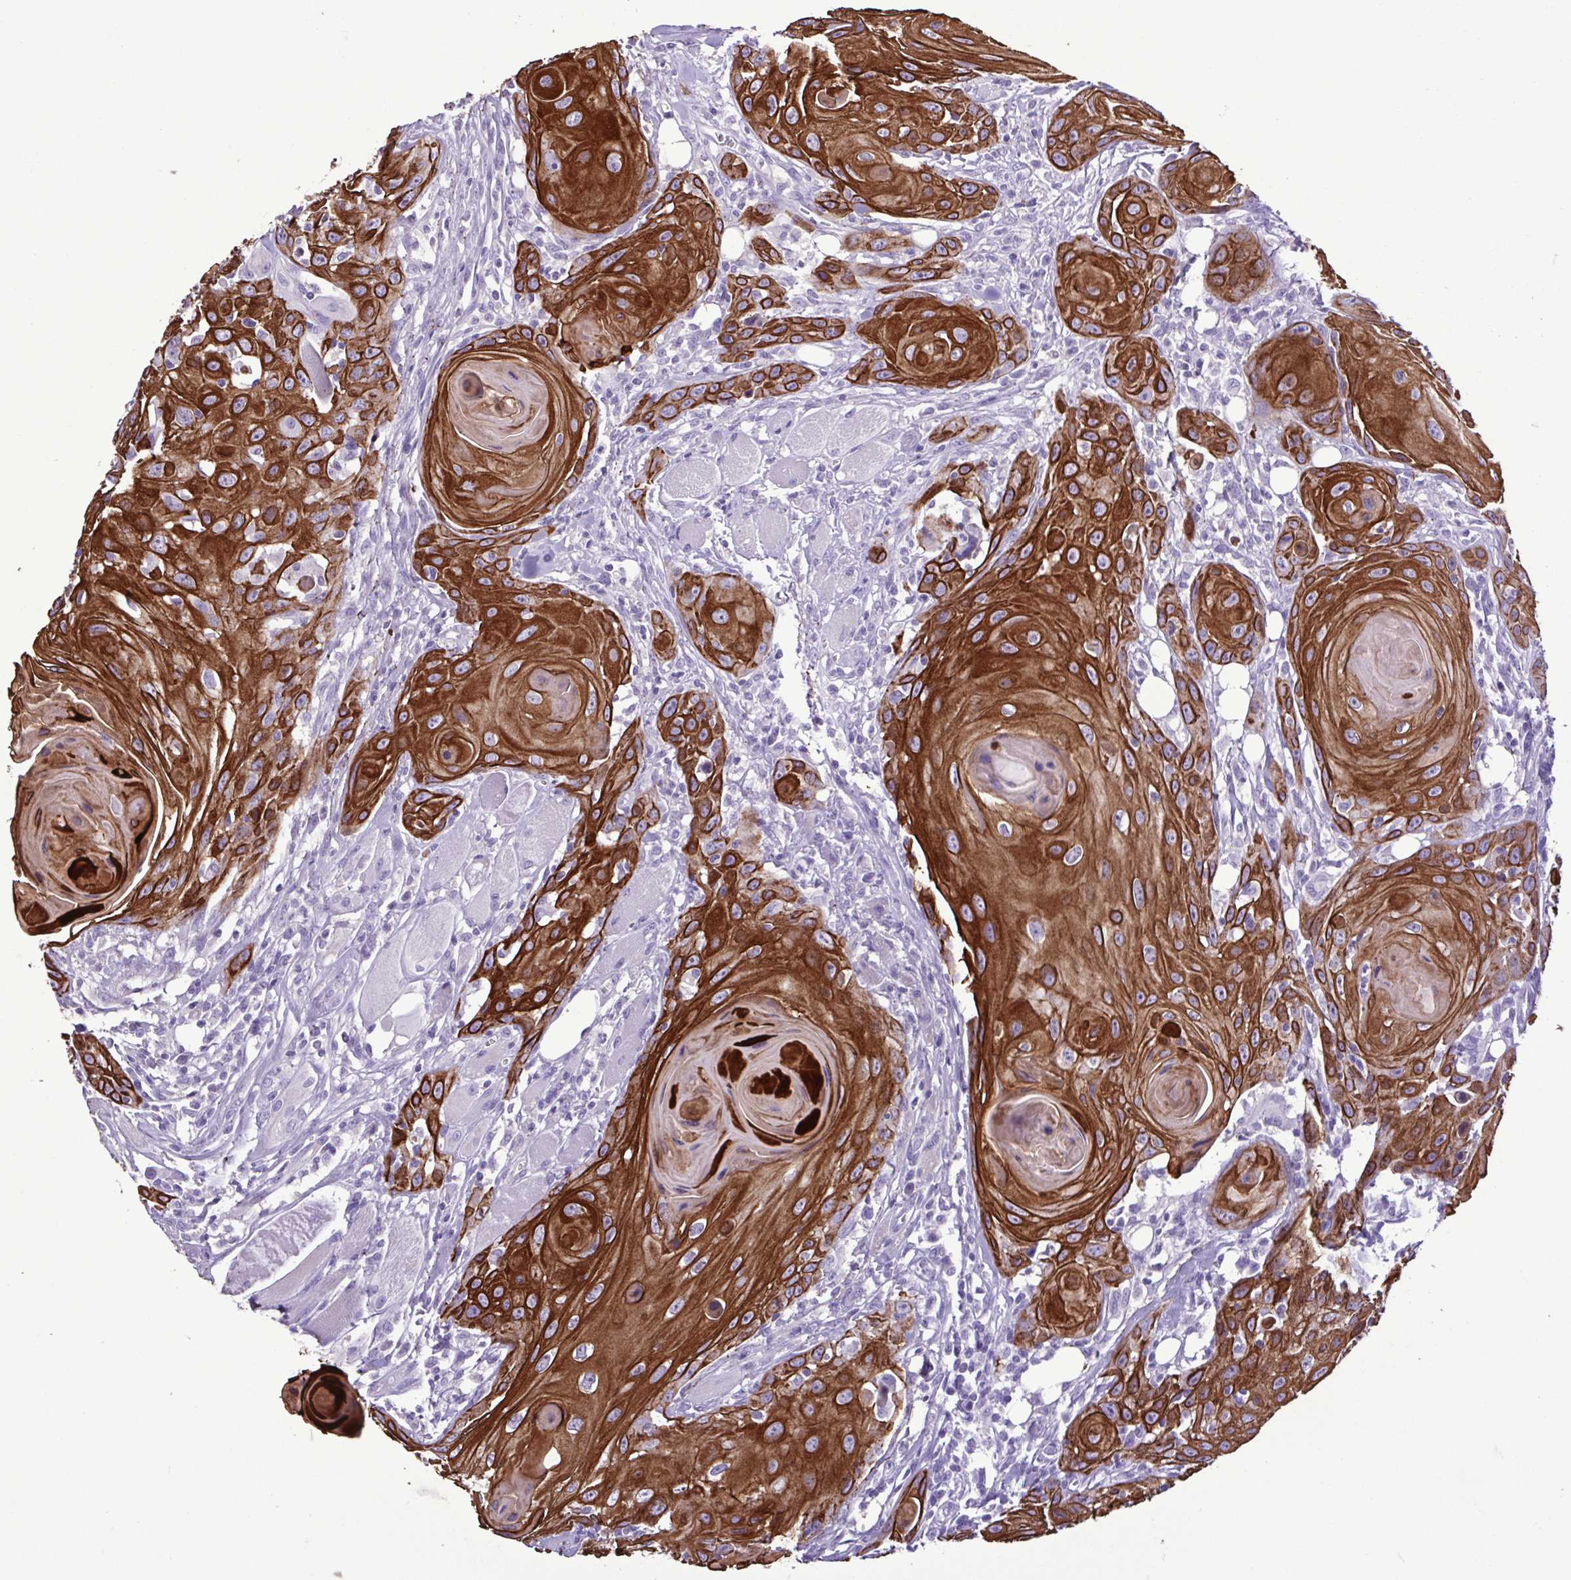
{"staining": {"intensity": "strong", "quantity": ">75%", "location": "cytoplasmic/membranous"}, "tissue": "head and neck cancer", "cell_type": "Tumor cells", "image_type": "cancer", "snomed": [{"axis": "morphology", "description": "Squamous cell carcinoma, NOS"}, {"axis": "topography", "description": "Head-Neck"}], "caption": "The photomicrograph reveals a brown stain indicating the presence of a protein in the cytoplasmic/membranous of tumor cells in squamous cell carcinoma (head and neck).", "gene": "PLA2G4E", "patient": {"sex": "female", "age": 80}}